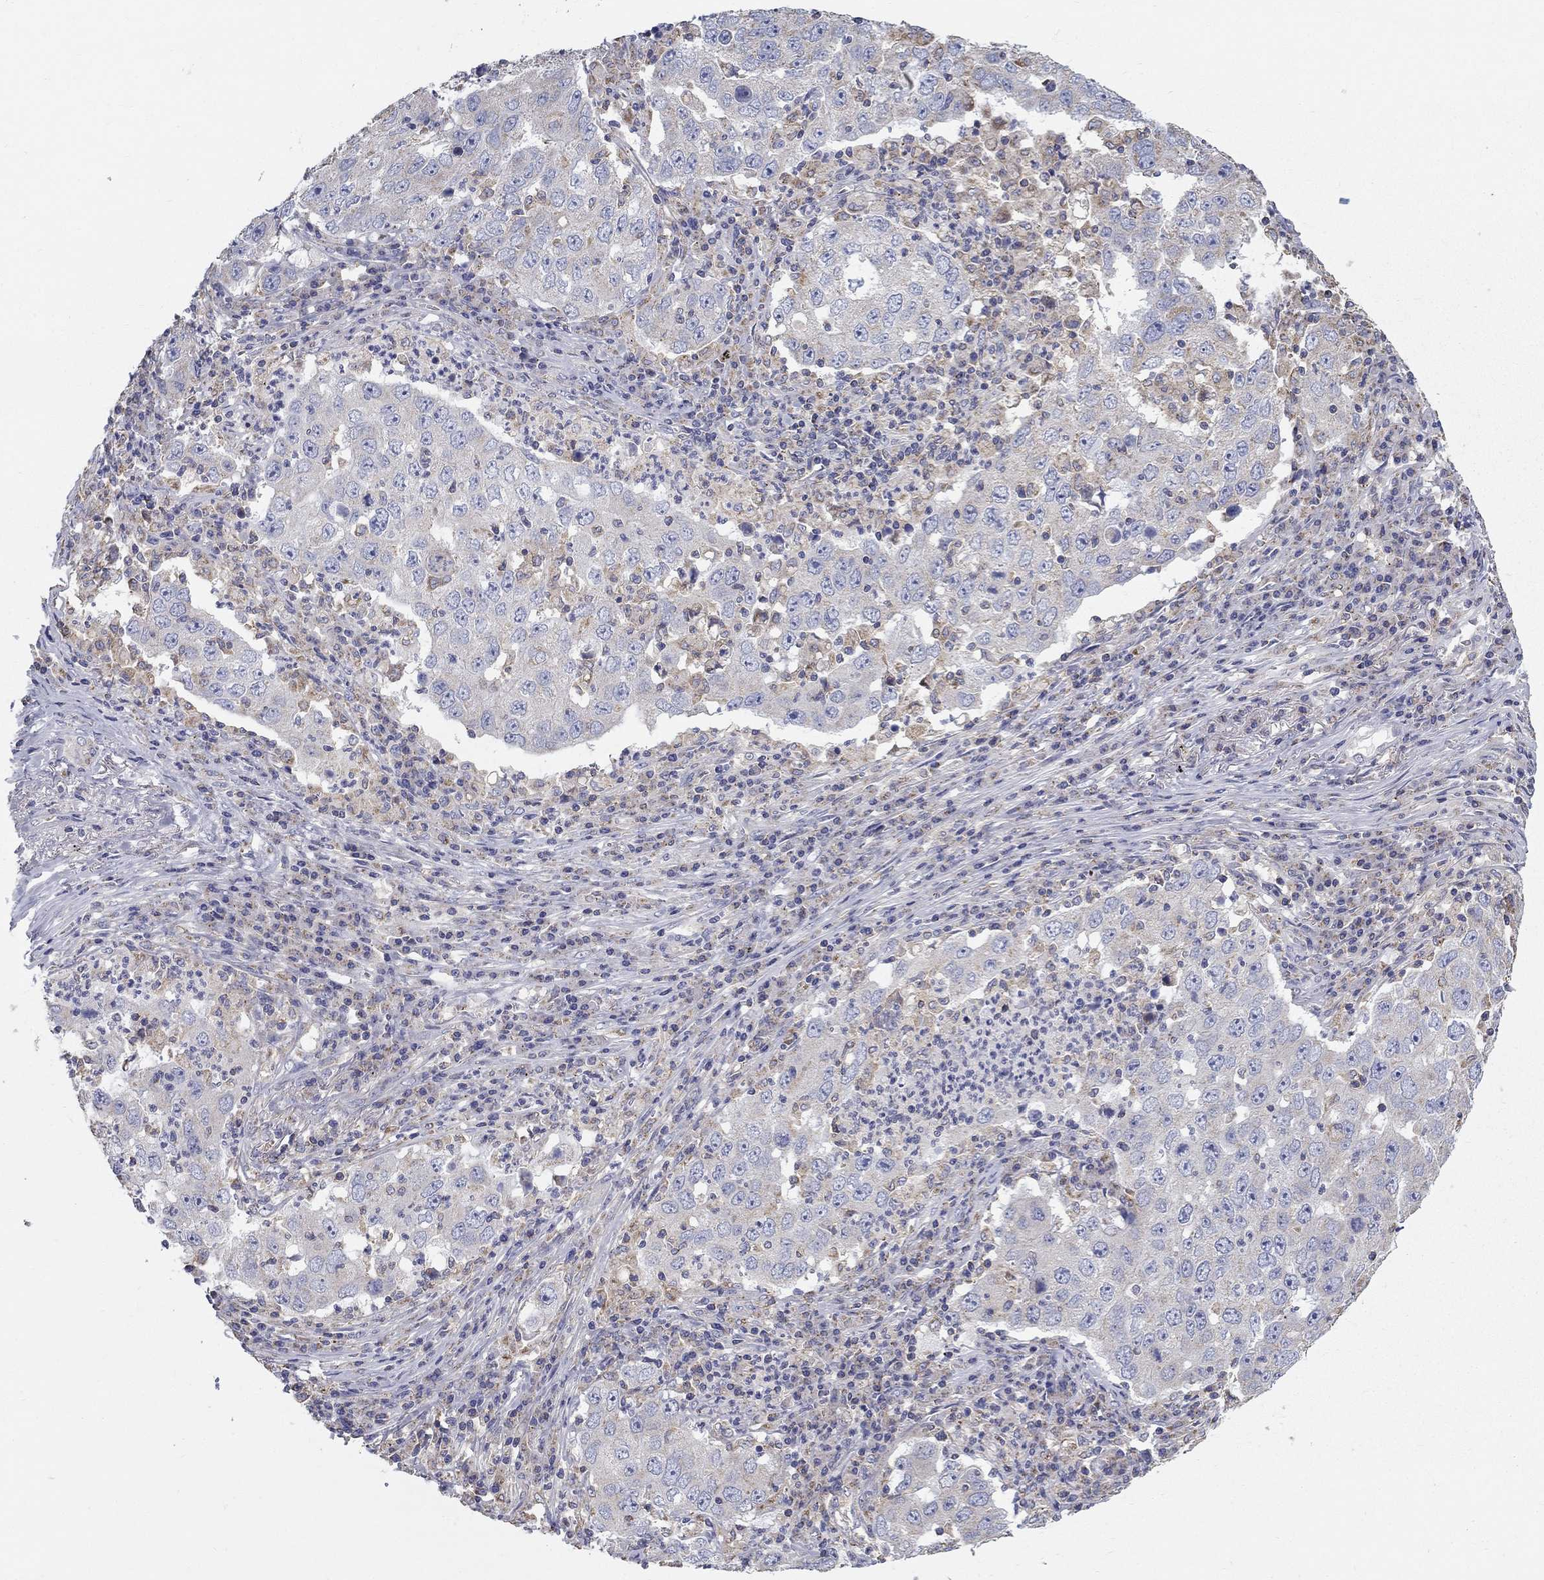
{"staining": {"intensity": "negative", "quantity": "none", "location": "none"}, "tissue": "lung cancer", "cell_type": "Tumor cells", "image_type": "cancer", "snomed": [{"axis": "morphology", "description": "Adenocarcinoma, NOS"}, {"axis": "topography", "description": "Lung"}], "caption": "Immunohistochemistry image of human lung adenocarcinoma stained for a protein (brown), which demonstrates no positivity in tumor cells. (Immunohistochemistry (ihc), brightfield microscopy, high magnification).", "gene": "NME5", "patient": {"sex": "male", "age": 73}}